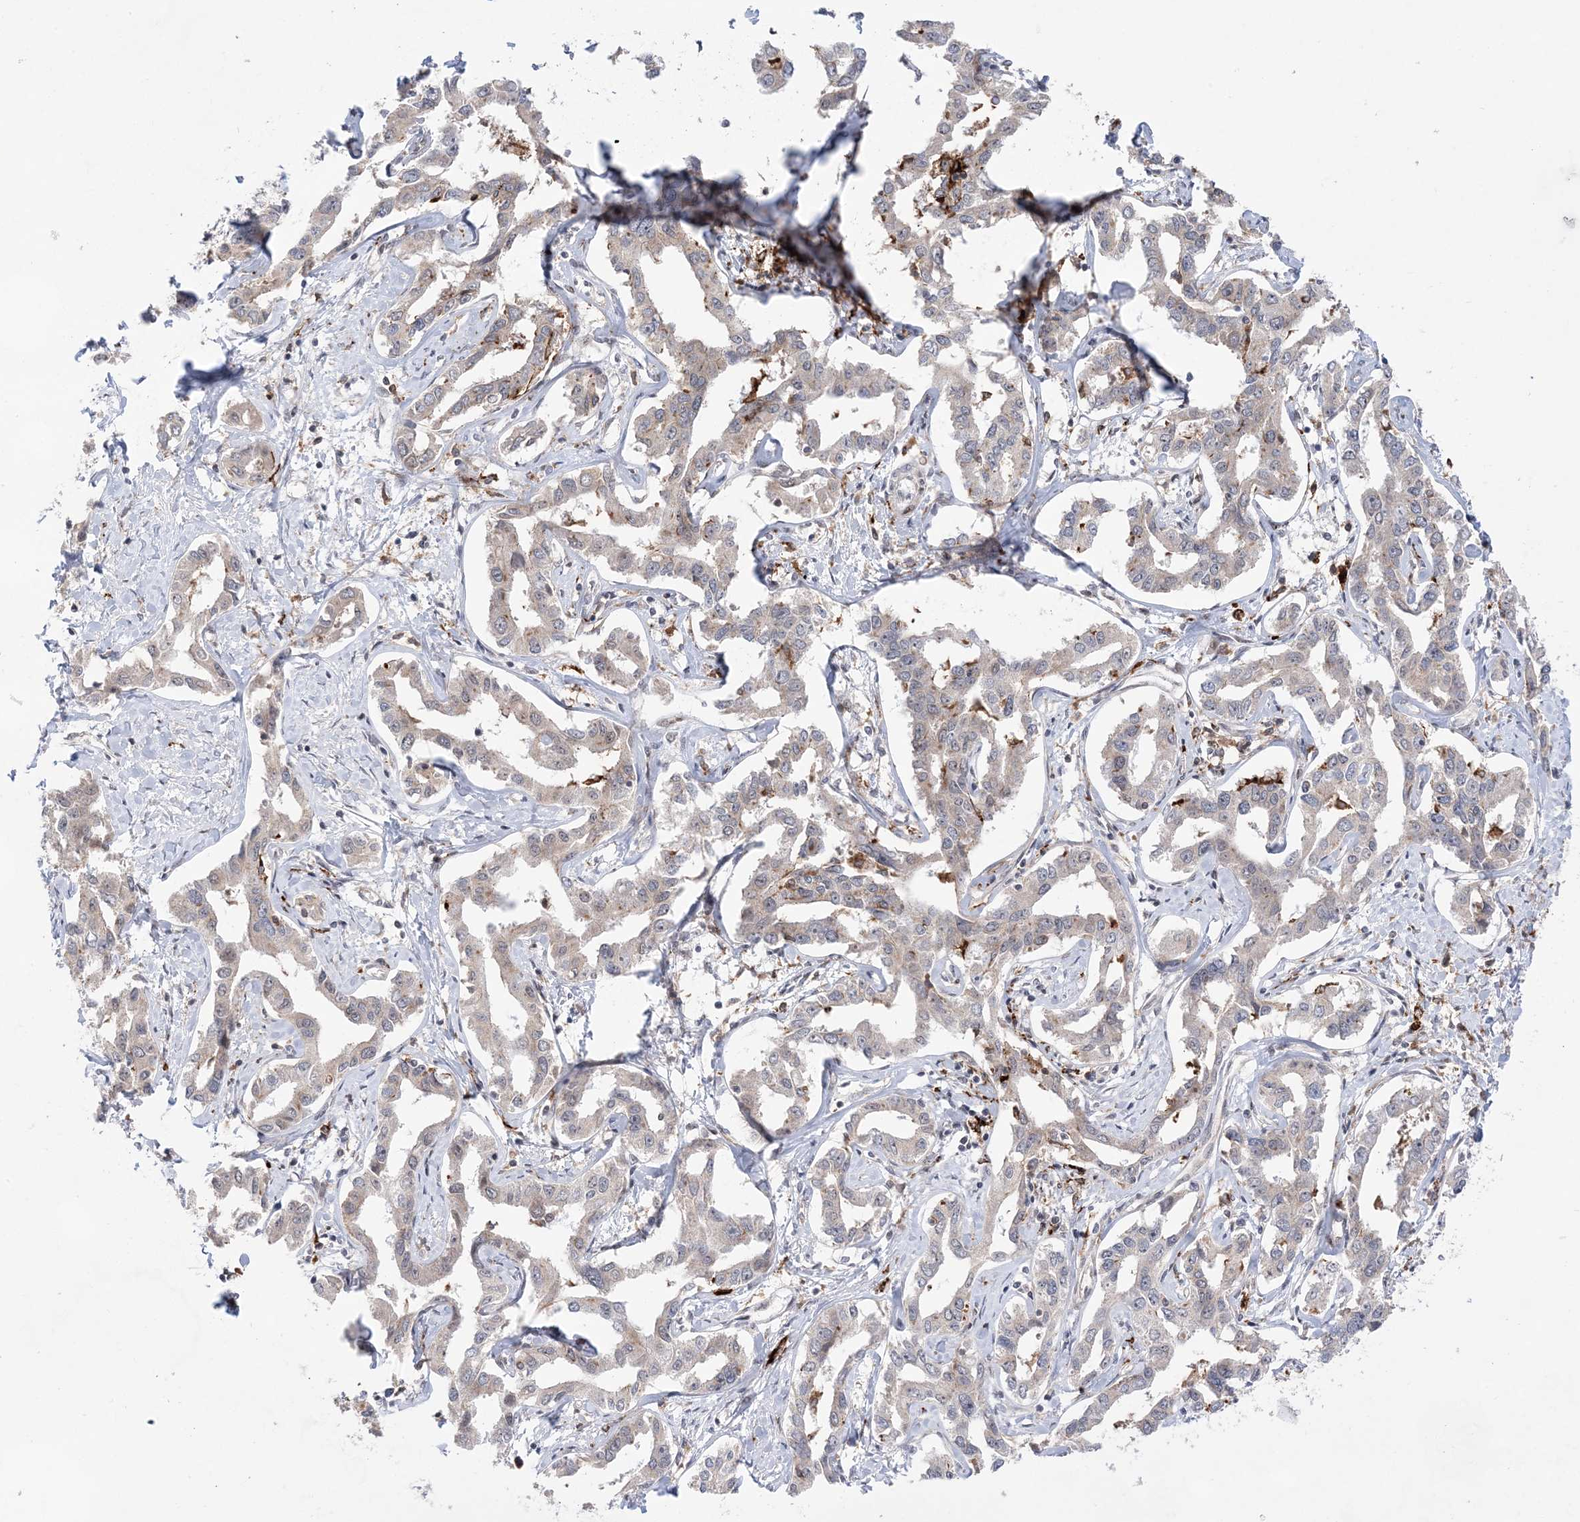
{"staining": {"intensity": "negative", "quantity": "none", "location": "none"}, "tissue": "liver cancer", "cell_type": "Tumor cells", "image_type": "cancer", "snomed": [{"axis": "morphology", "description": "Cholangiocarcinoma"}, {"axis": "topography", "description": "Liver"}], "caption": "This histopathology image is of cholangiocarcinoma (liver) stained with immunohistochemistry to label a protein in brown with the nuclei are counter-stained blue. There is no expression in tumor cells.", "gene": "ANAPC15", "patient": {"sex": "male", "age": 59}}